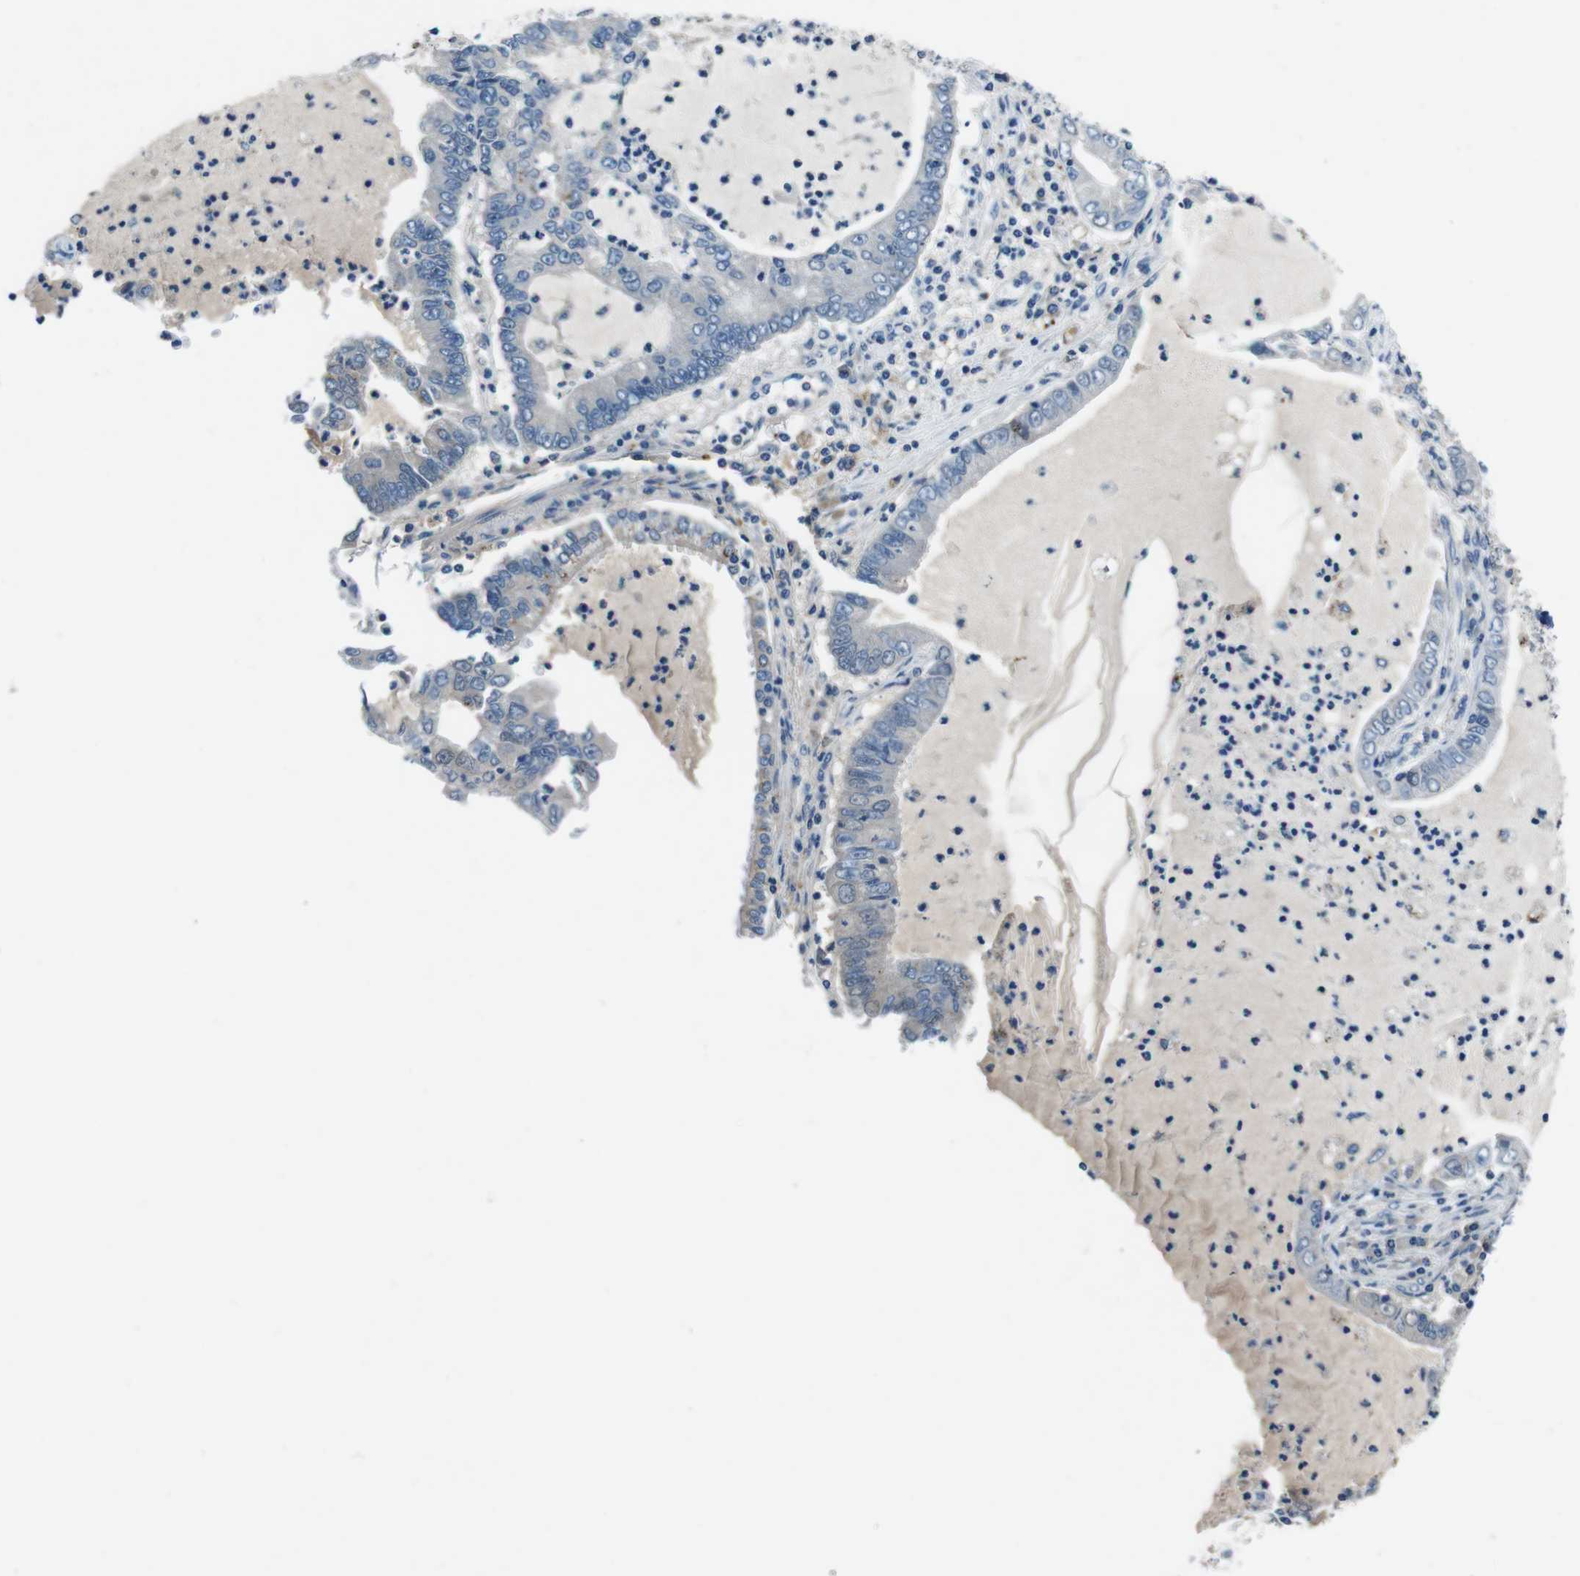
{"staining": {"intensity": "negative", "quantity": "none", "location": "none"}, "tissue": "lung cancer", "cell_type": "Tumor cells", "image_type": "cancer", "snomed": [{"axis": "morphology", "description": "Adenocarcinoma, NOS"}, {"axis": "topography", "description": "Lung"}], "caption": "IHC photomicrograph of neoplastic tissue: lung cancer (adenocarcinoma) stained with DAB shows no significant protein expression in tumor cells.", "gene": "TULP3", "patient": {"sex": "female", "age": 51}}